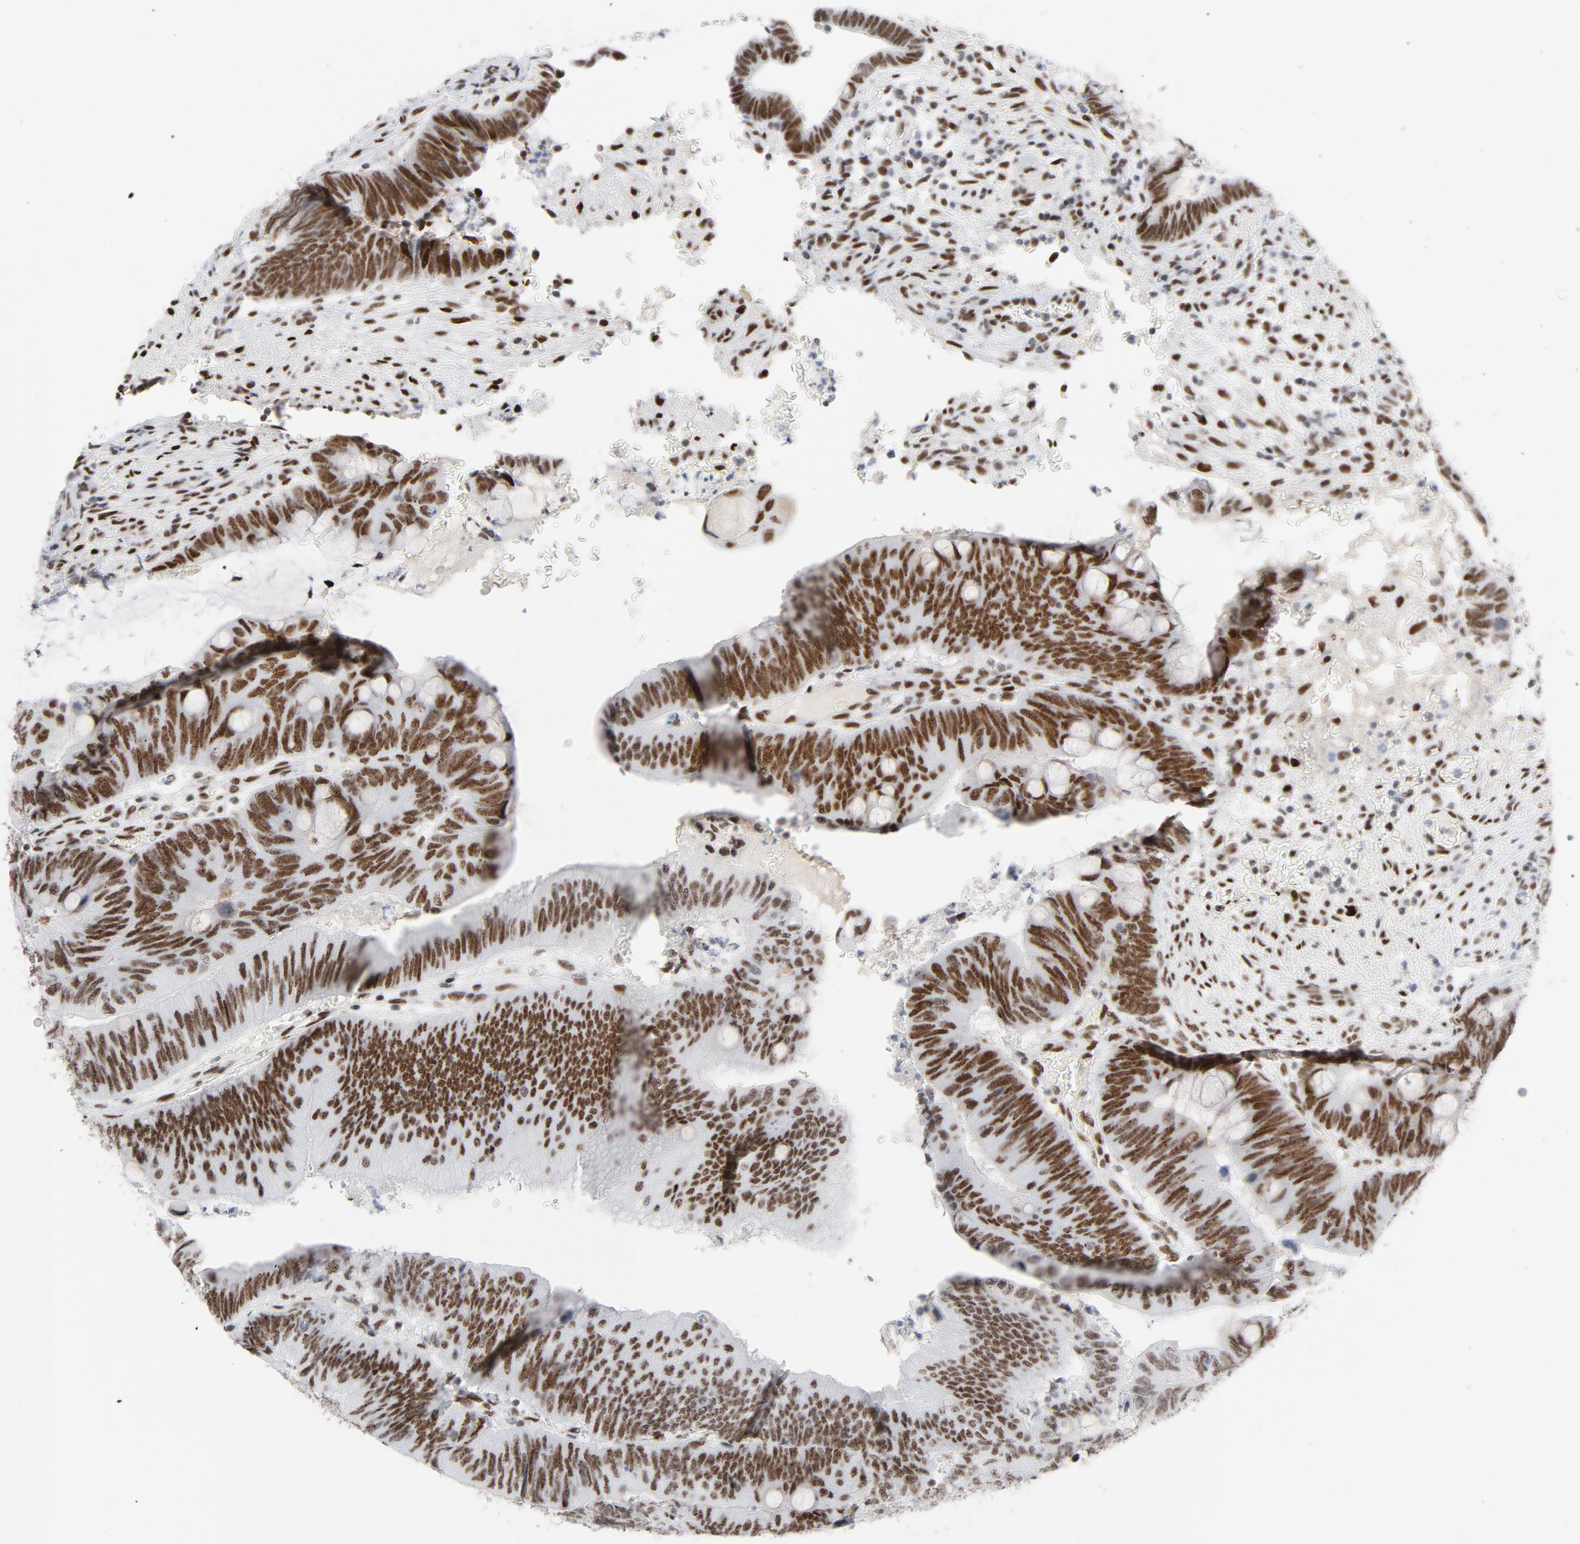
{"staining": {"intensity": "moderate", "quantity": ">75%", "location": "nuclear"}, "tissue": "colorectal cancer", "cell_type": "Tumor cells", "image_type": "cancer", "snomed": [{"axis": "morphology", "description": "Normal tissue, NOS"}, {"axis": "morphology", "description": "Adenocarcinoma, NOS"}, {"axis": "topography", "description": "Rectum"}], "caption": "DAB (3,3'-diaminobenzidine) immunohistochemical staining of adenocarcinoma (colorectal) demonstrates moderate nuclear protein positivity in about >75% of tumor cells. The staining was performed using DAB, with brown indicating positive protein expression. Nuclei are stained blue with hematoxylin.", "gene": "HSF1", "patient": {"sex": "male", "age": 92}}